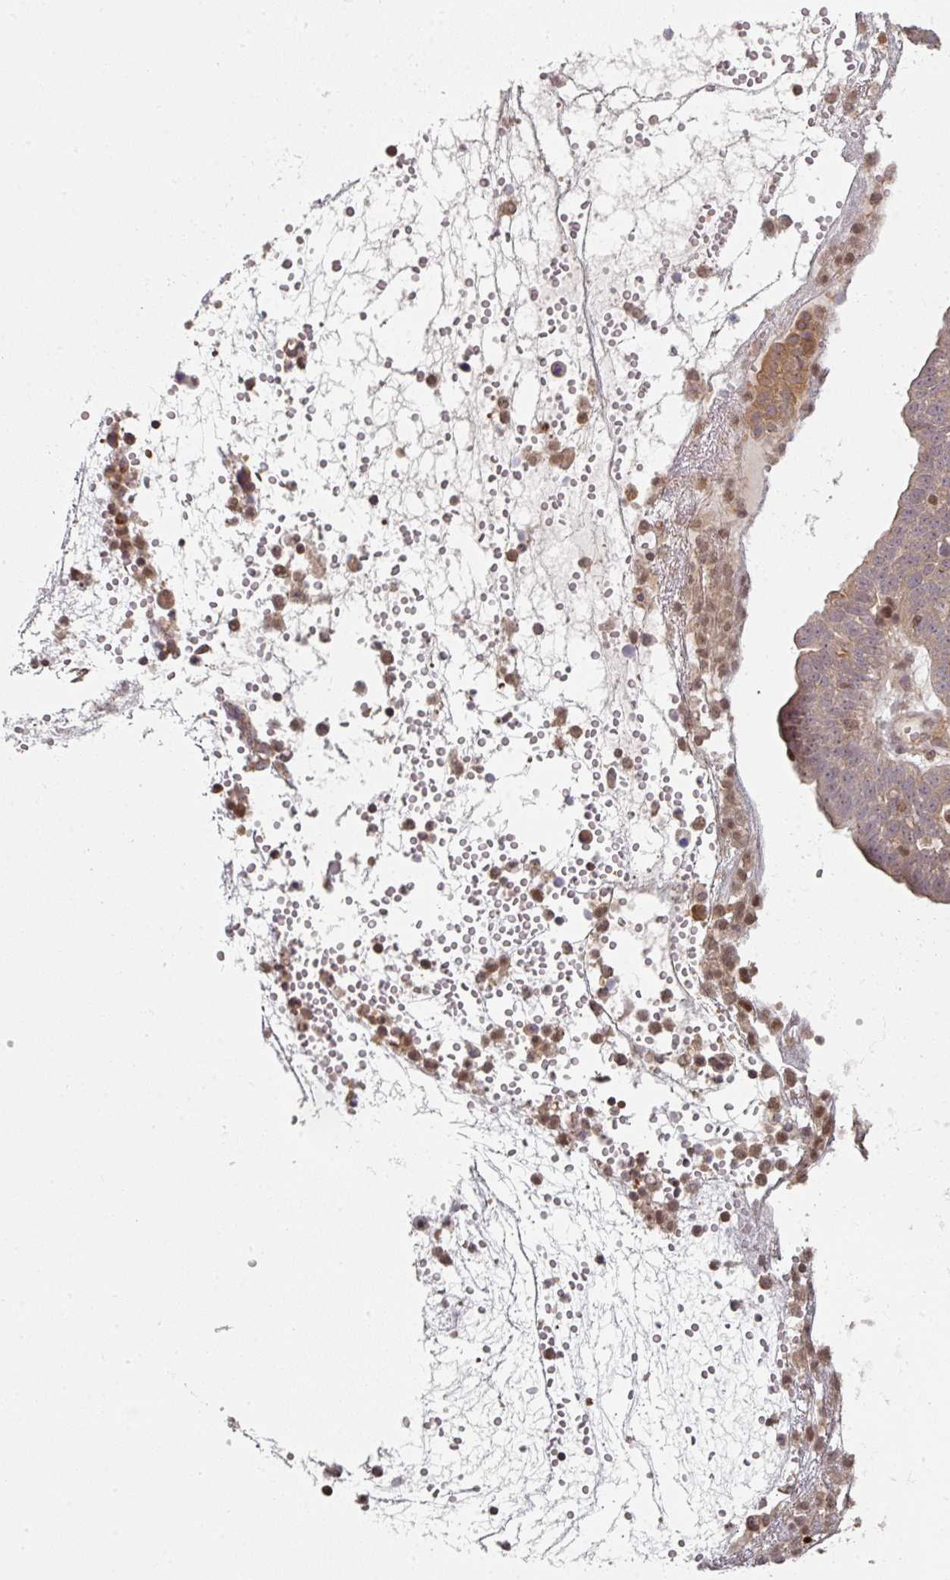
{"staining": {"intensity": "moderate", "quantity": ">75%", "location": "cytoplasmic/membranous"}, "tissue": "ovarian cancer", "cell_type": "Tumor cells", "image_type": "cancer", "snomed": [{"axis": "morphology", "description": "Cystadenocarcinoma, serous, NOS"}, {"axis": "topography", "description": "Soft tissue"}, {"axis": "topography", "description": "Ovary"}], "caption": "DAB immunohistochemical staining of human ovarian serous cystadenocarcinoma reveals moderate cytoplasmic/membranous protein positivity in about >75% of tumor cells.", "gene": "PSME3IP1", "patient": {"sex": "female", "age": 57}}